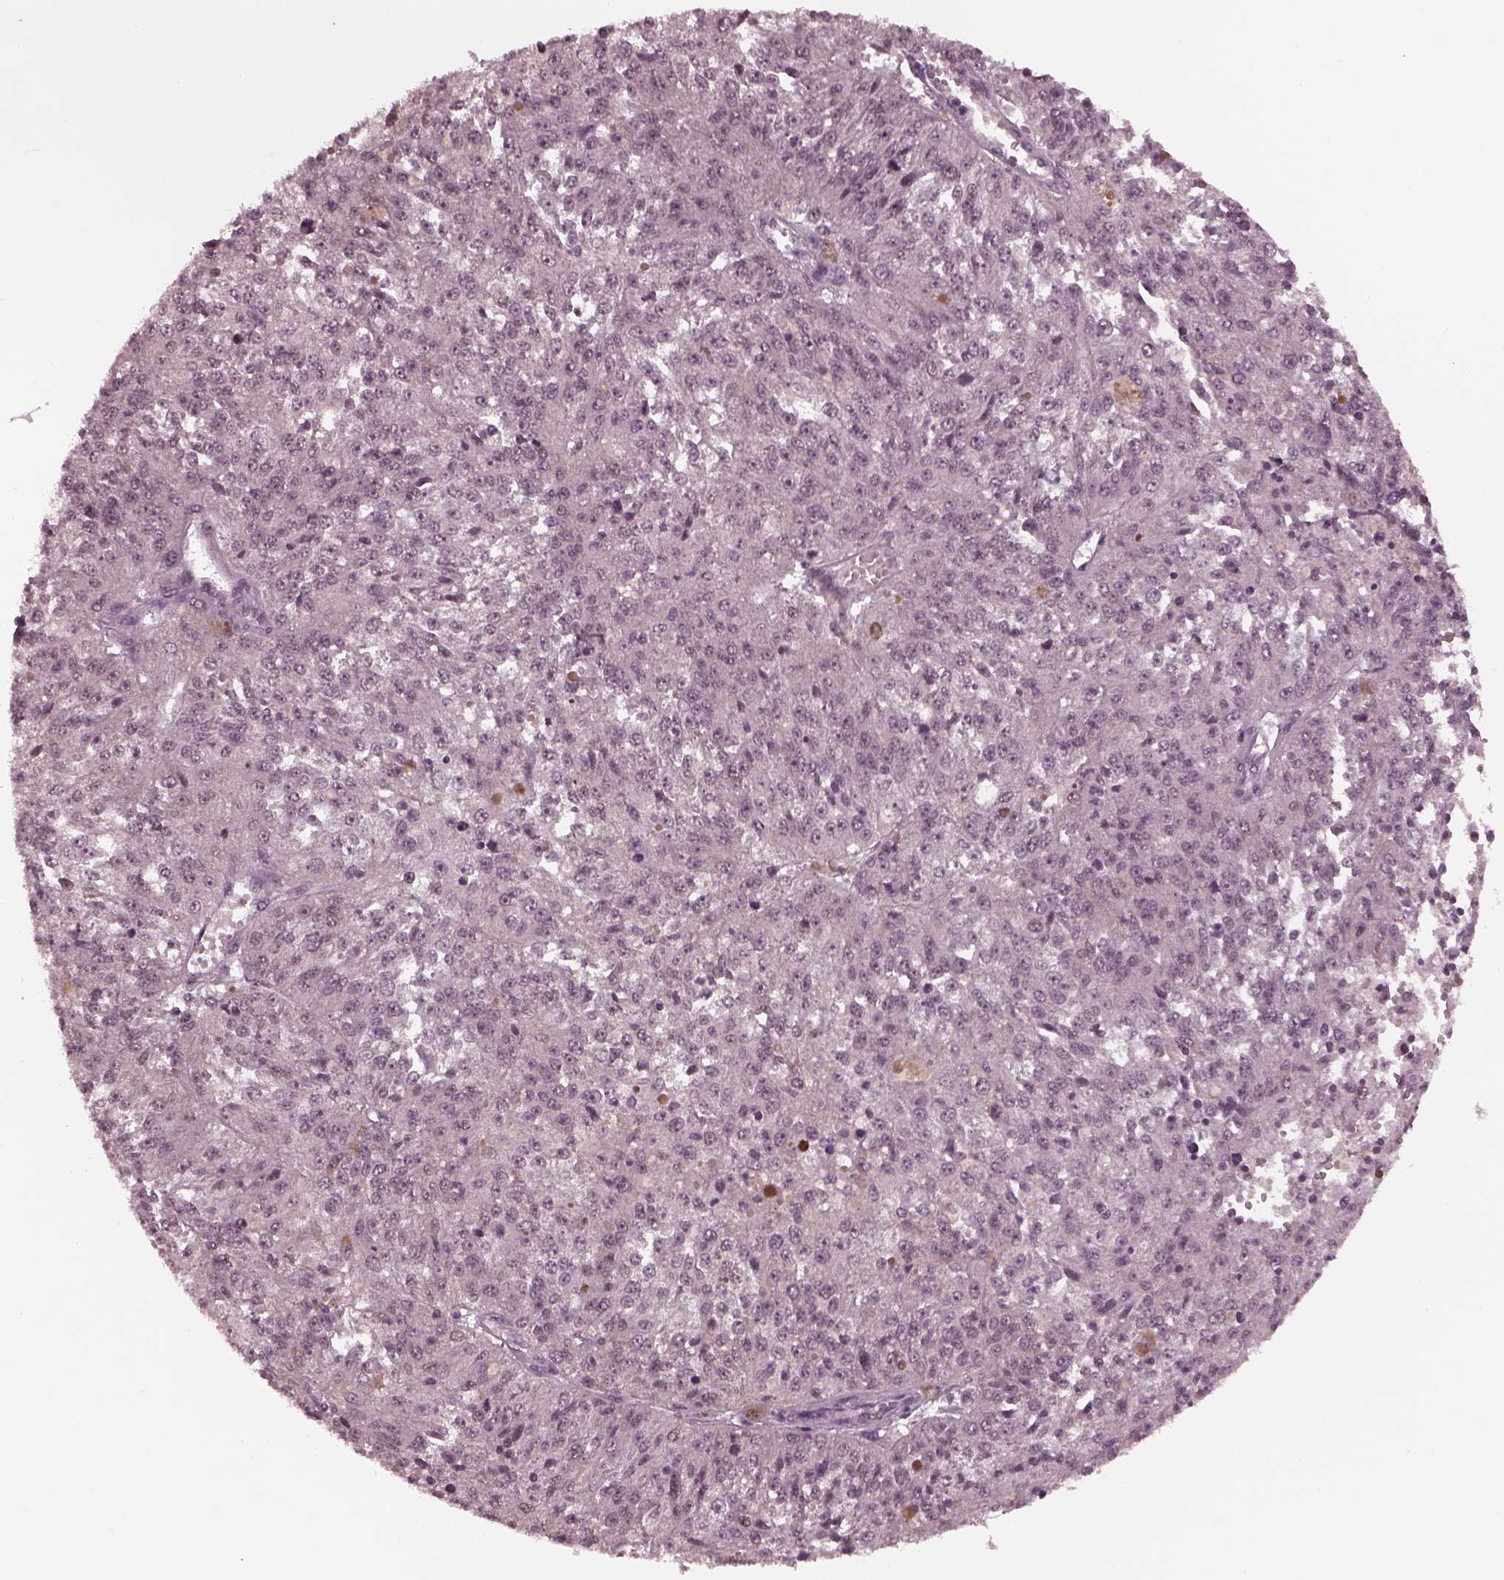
{"staining": {"intensity": "negative", "quantity": "none", "location": "none"}, "tissue": "melanoma", "cell_type": "Tumor cells", "image_type": "cancer", "snomed": [{"axis": "morphology", "description": "Malignant melanoma, Metastatic site"}, {"axis": "topography", "description": "Lymph node"}], "caption": "High power microscopy photomicrograph of an immunohistochemistry (IHC) histopathology image of malignant melanoma (metastatic site), revealing no significant positivity in tumor cells.", "gene": "RUVBL2", "patient": {"sex": "female", "age": 64}}